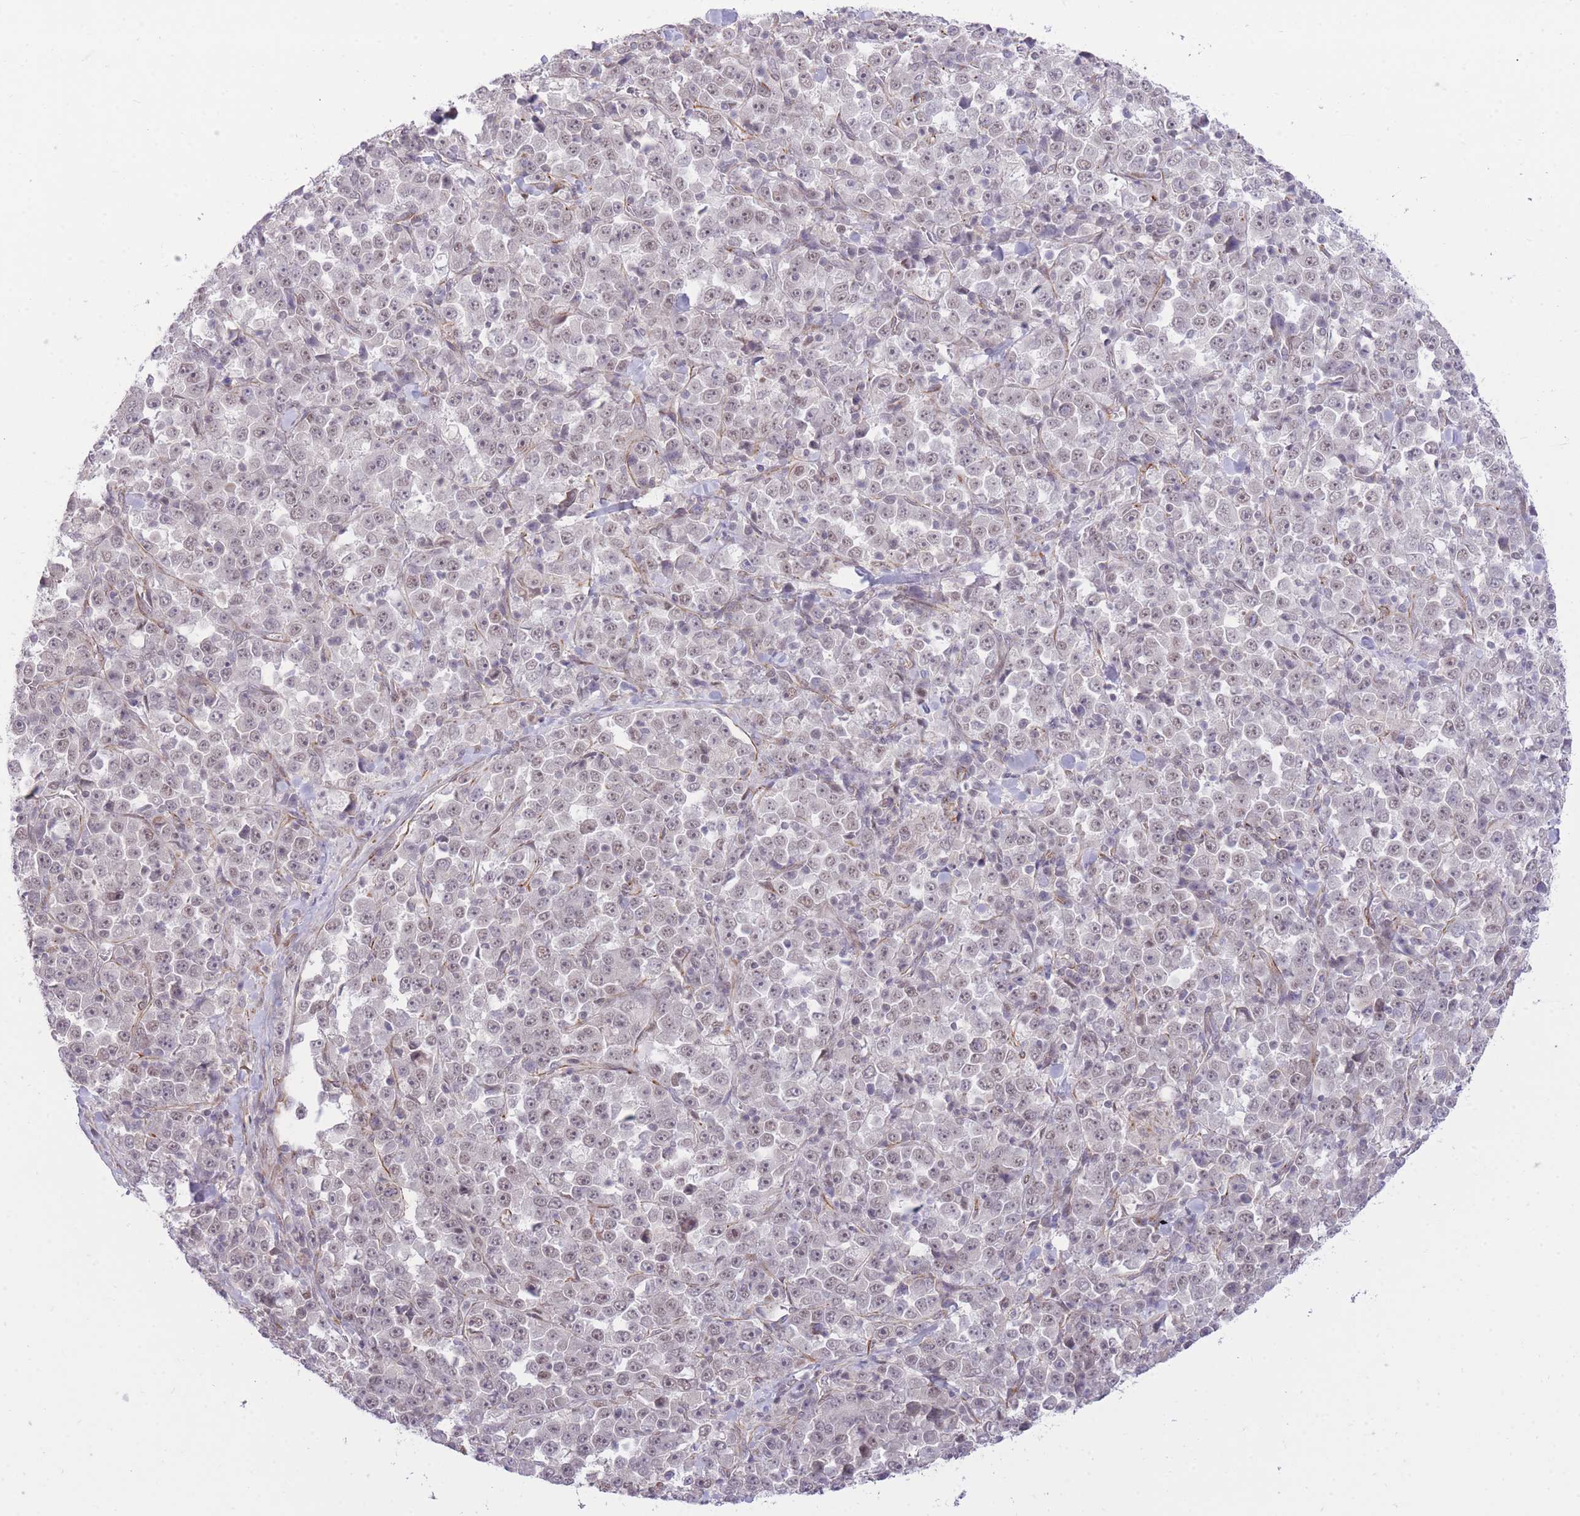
{"staining": {"intensity": "weak", "quantity": "<25%", "location": "nuclear"}, "tissue": "stomach cancer", "cell_type": "Tumor cells", "image_type": "cancer", "snomed": [{"axis": "morphology", "description": "Normal tissue, NOS"}, {"axis": "morphology", "description": "Adenocarcinoma, NOS"}, {"axis": "topography", "description": "Stomach, upper"}, {"axis": "topography", "description": "Stomach"}], "caption": "A photomicrograph of stomach cancer stained for a protein demonstrates no brown staining in tumor cells. Brightfield microscopy of immunohistochemistry stained with DAB (brown) and hematoxylin (blue), captured at high magnification.", "gene": "ELL", "patient": {"sex": "male", "age": 59}}